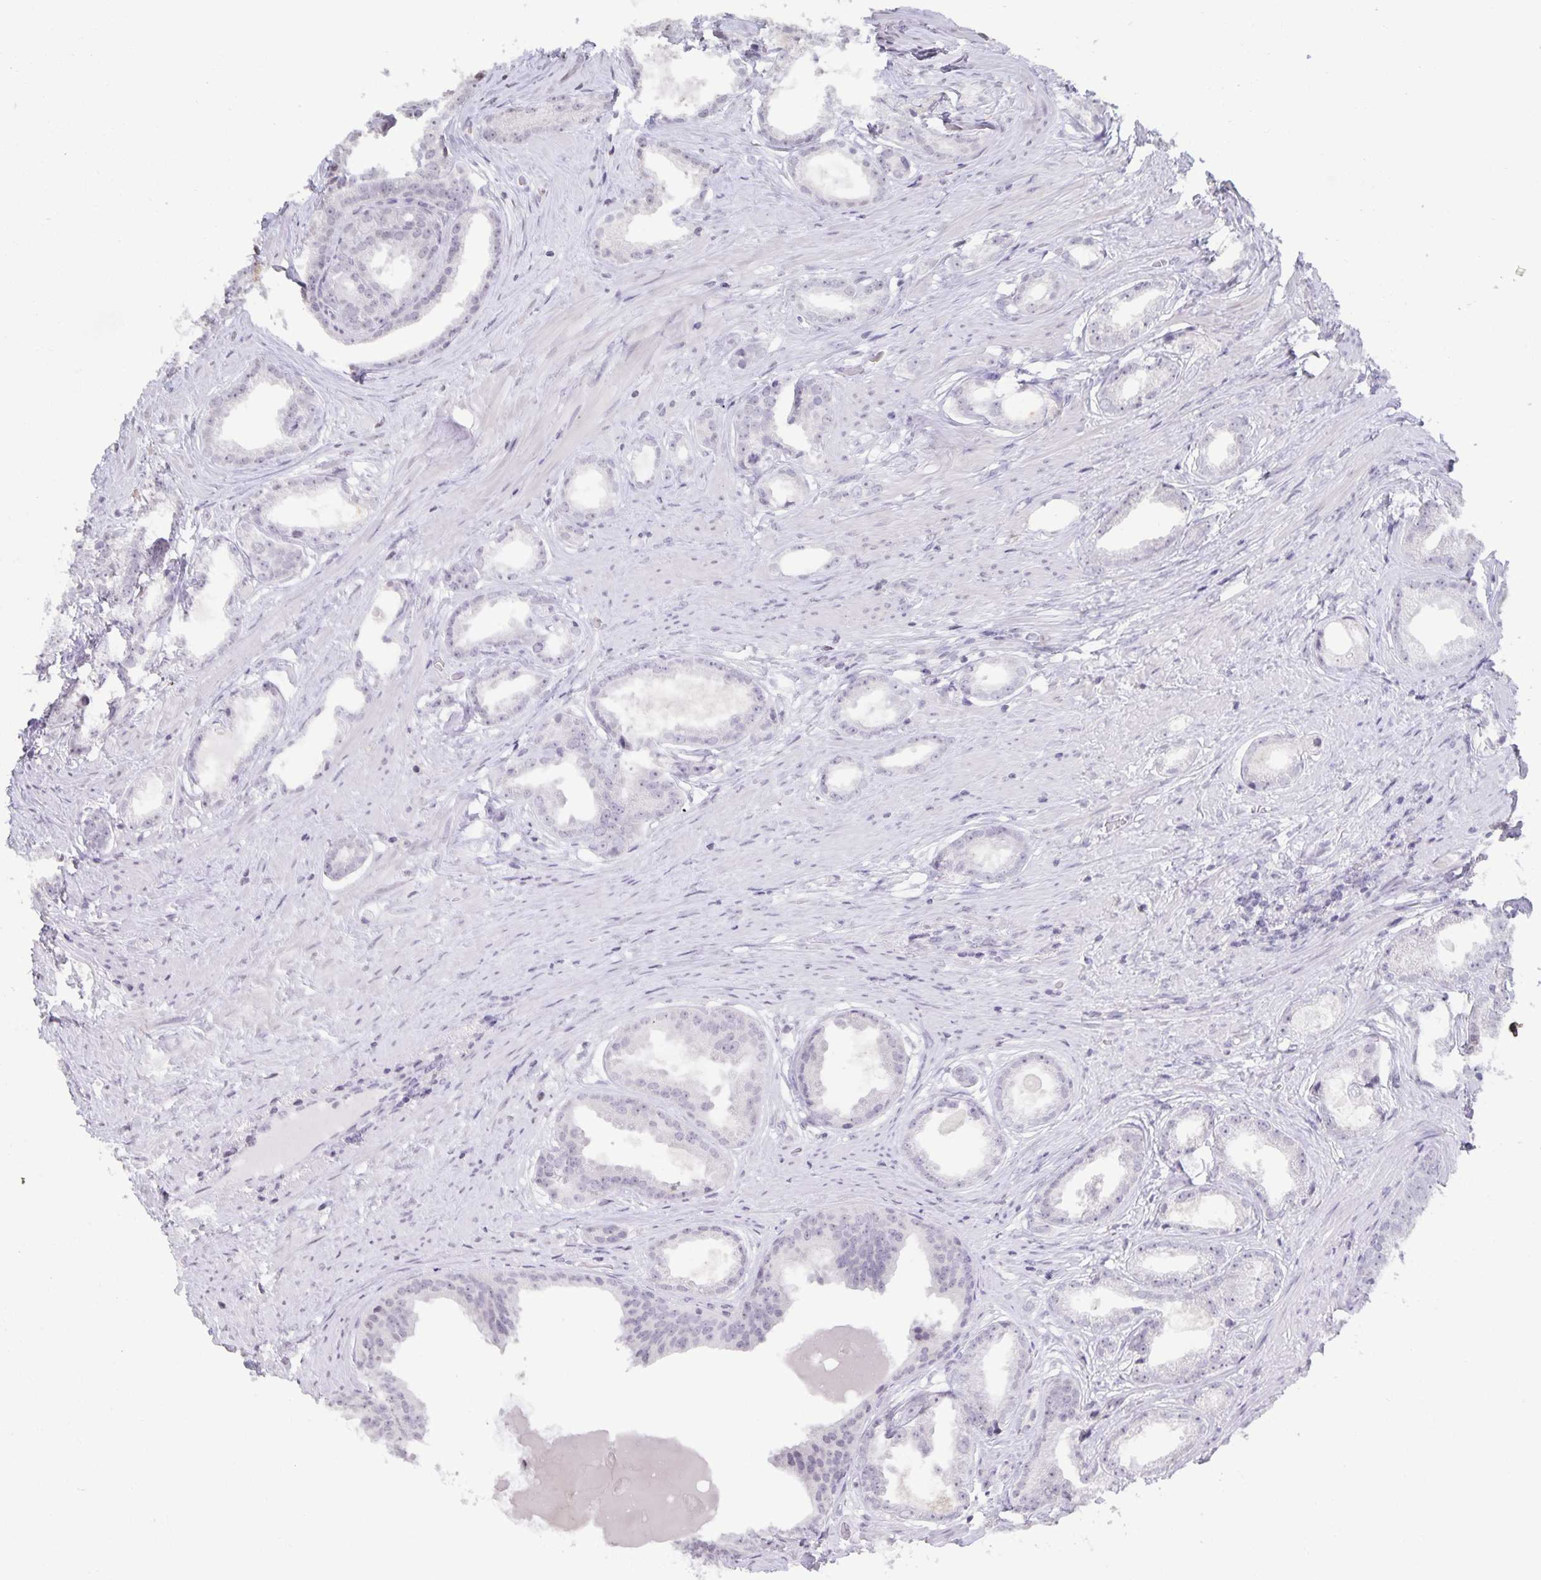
{"staining": {"intensity": "negative", "quantity": "none", "location": "none"}, "tissue": "prostate cancer", "cell_type": "Tumor cells", "image_type": "cancer", "snomed": [{"axis": "morphology", "description": "Adenocarcinoma, Low grade"}, {"axis": "topography", "description": "Prostate"}], "caption": "A micrograph of human prostate adenocarcinoma (low-grade) is negative for staining in tumor cells.", "gene": "AQP4", "patient": {"sex": "male", "age": 65}}